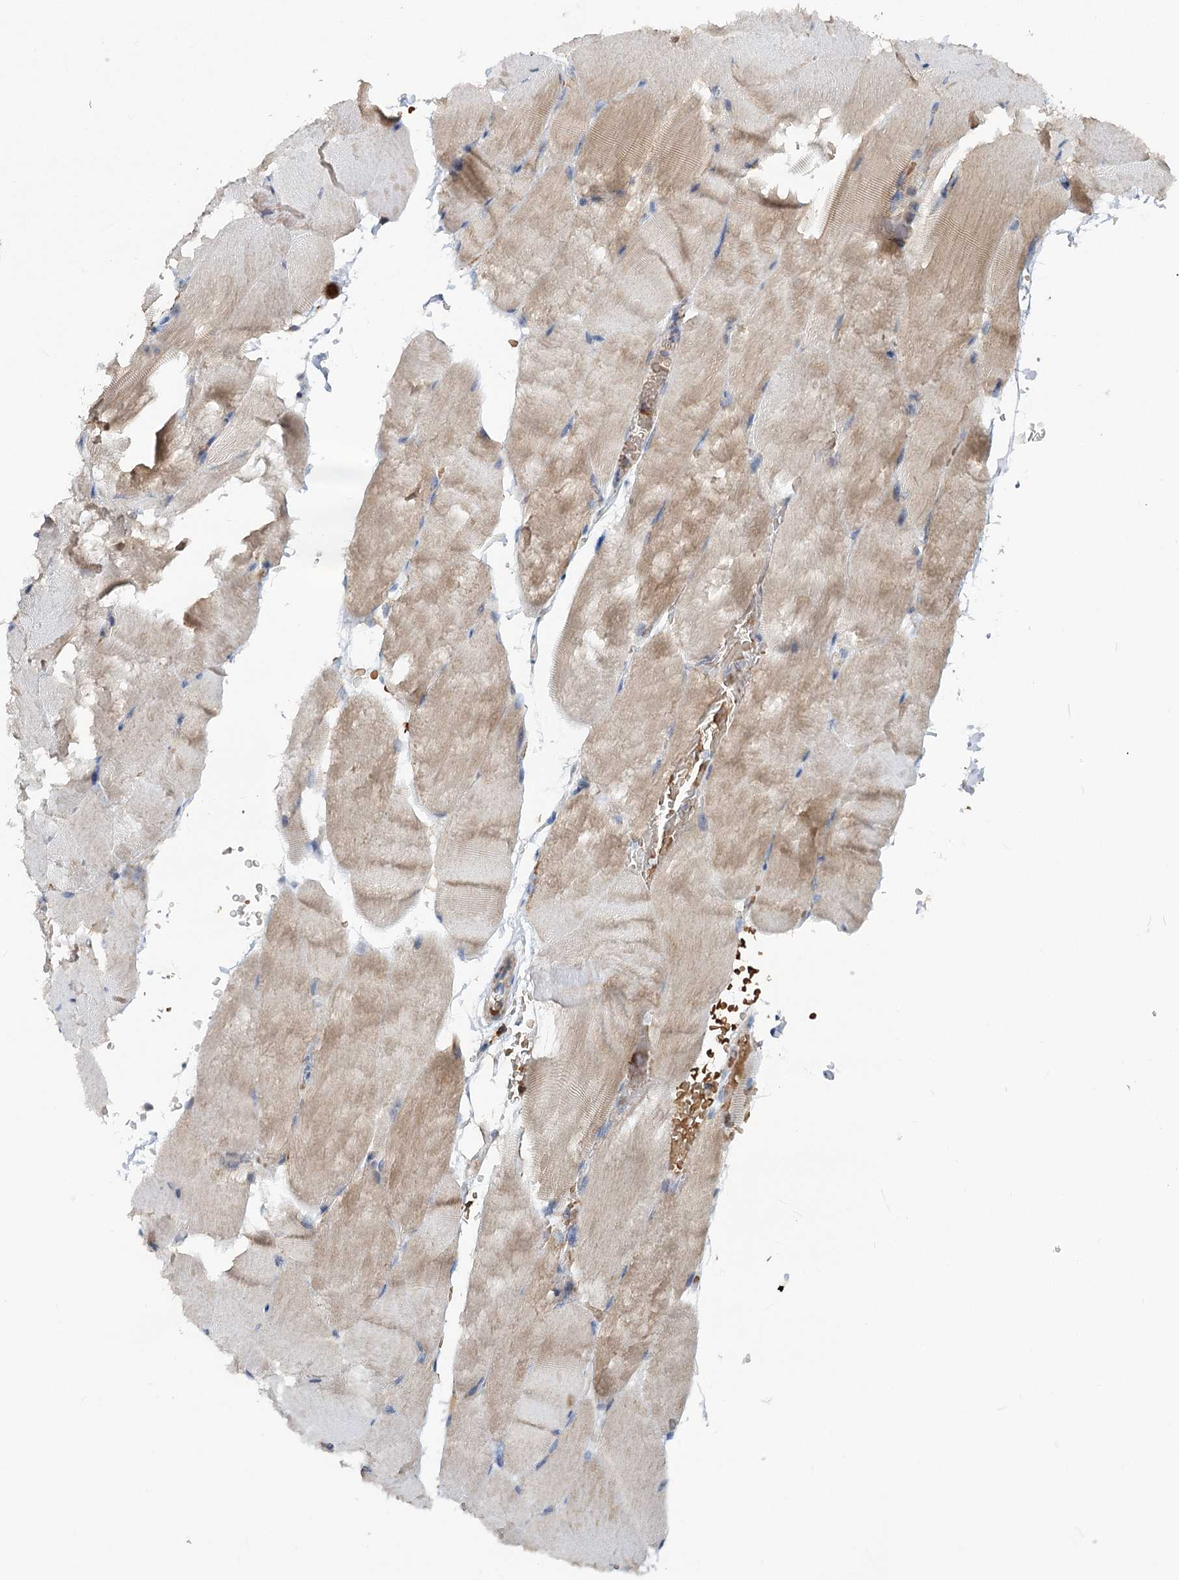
{"staining": {"intensity": "weak", "quantity": "25%-75%", "location": "cytoplasmic/membranous"}, "tissue": "skeletal muscle", "cell_type": "Myocytes", "image_type": "normal", "snomed": [{"axis": "morphology", "description": "Normal tissue, NOS"}, {"axis": "topography", "description": "Skeletal muscle"}, {"axis": "topography", "description": "Parathyroid gland"}], "caption": "Skeletal muscle stained with immunohistochemistry (IHC) demonstrates weak cytoplasmic/membranous expression in about 25%-75% of myocytes. Nuclei are stained in blue.", "gene": "CIB4", "patient": {"sex": "female", "age": 37}}